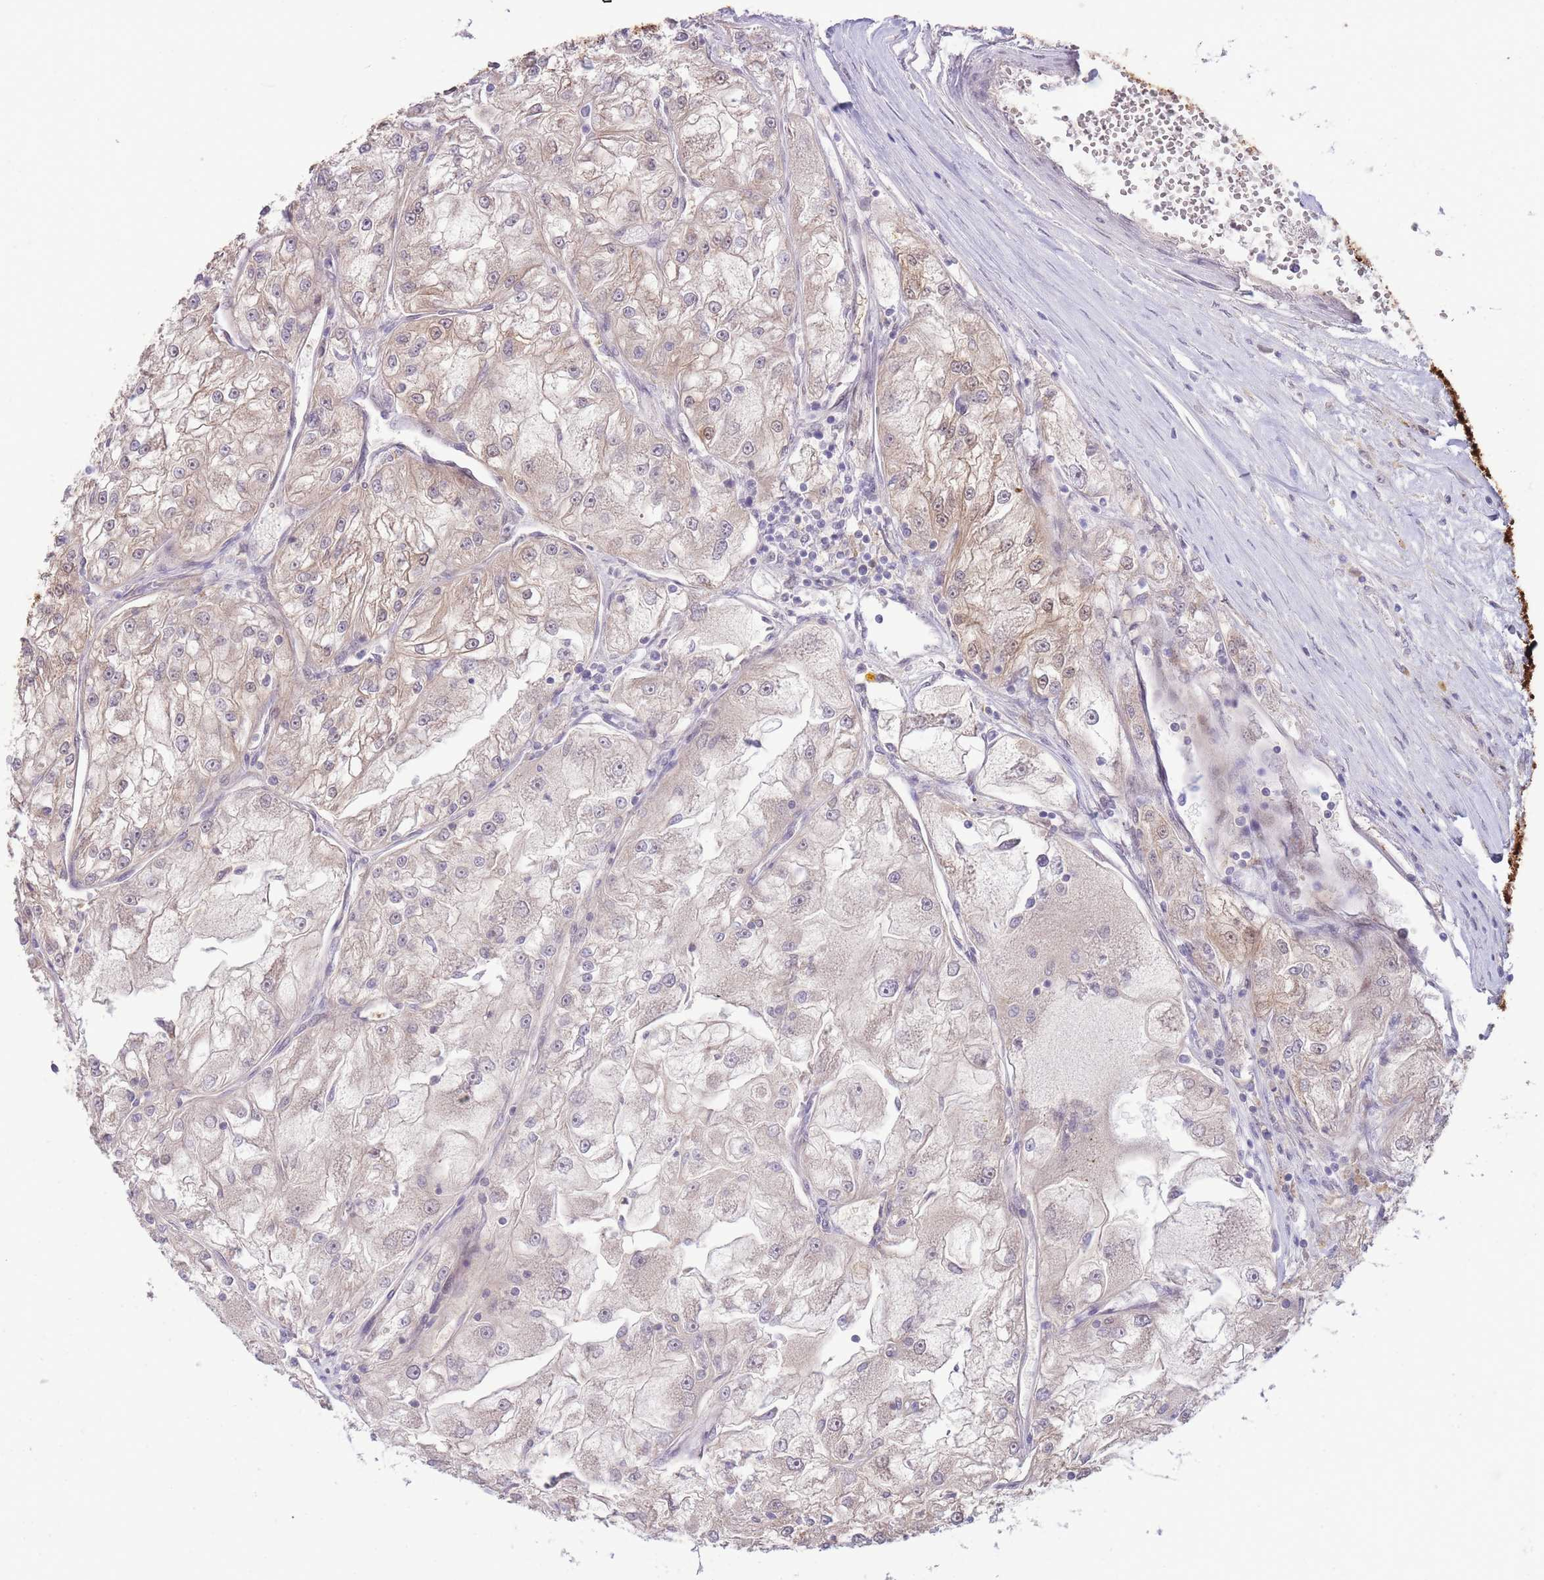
{"staining": {"intensity": "moderate", "quantity": "25%-75%", "location": "cytoplasmic/membranous,nuclear"}, "tissue": "renal cancer", "cell_type": "Tumor cells", "image_type": "cancer", "snomed": [{"axis": "morphology", "description": "Adenocarcinoma, NOS"}, {"axis": "topography", "description": "Kidney"}], "caption": "Renal adenocarcinoma stained with a brown dye exhibits moderate cytoplasmic/membranous and nuclear positive expression in approximately 25%-75% of tumor cells.", "gene": "FBXO46", "patient": {"sex": "female", "age": 72}}